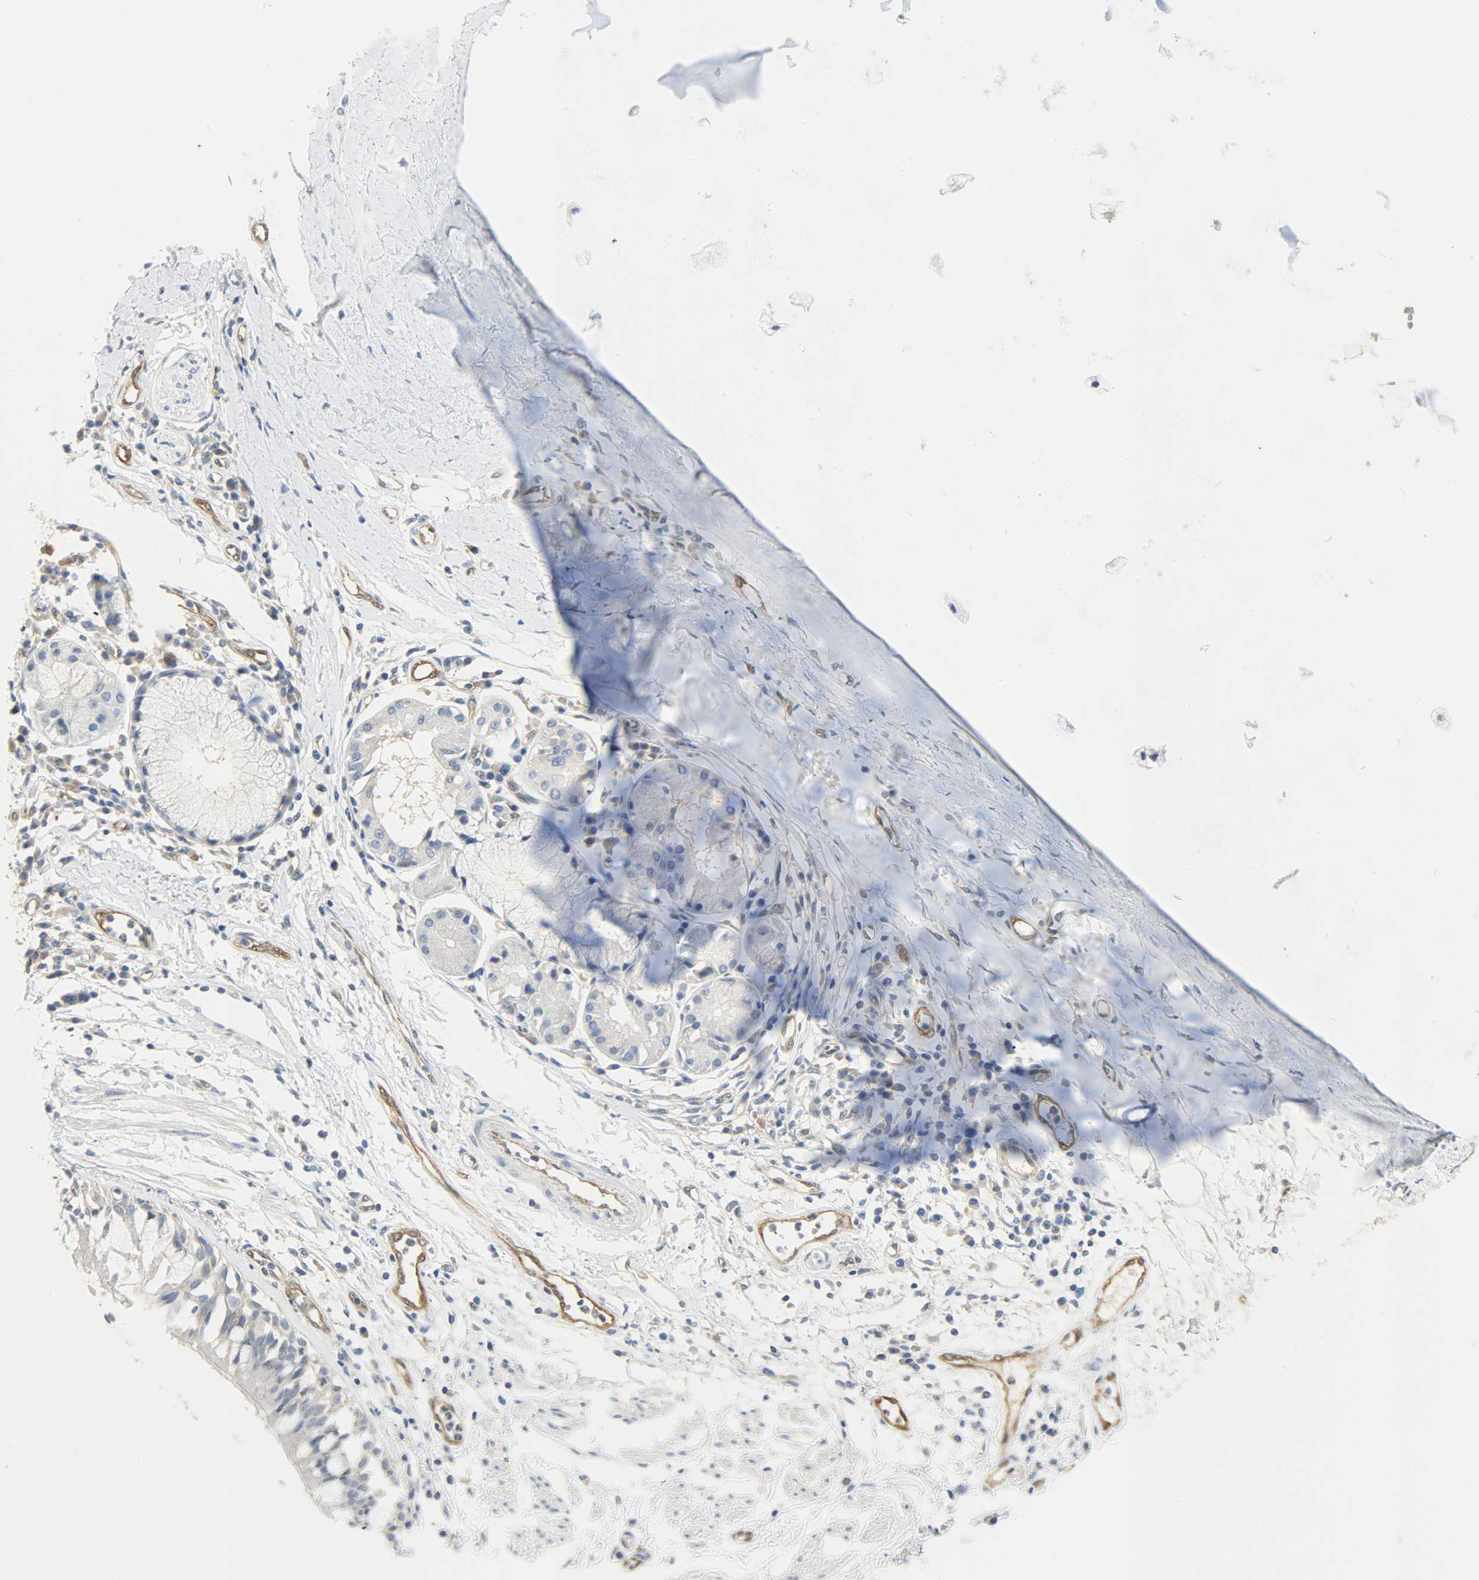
{"staining": {"intensity": "negative", "quantity": "none", "location": "none"}, "tissue": "adipose tissue", "cell_type": "Adipocytes", "image_type": "normal", "snomed": [{"axis": "morphology", "description": "Normal tissue, NOS"}, {"axis": "morphology", "description": "Adenocarcinoma, NOS"}, {"axis": "topography", "description": "Cartilage tissue"}, {"axis": "topography", "description": "Bronchus"}, {"axis": "topography", "description": "Lung"}], "caption": "High power microscopy image of an immunohistochemistry image of unremarkable adipose tissue, revealing no significant positivity in adipocytes. Nuclei are stained in blue.", "gene": "FKBP1A", "patient": {"sex": "female", "age": 67}}